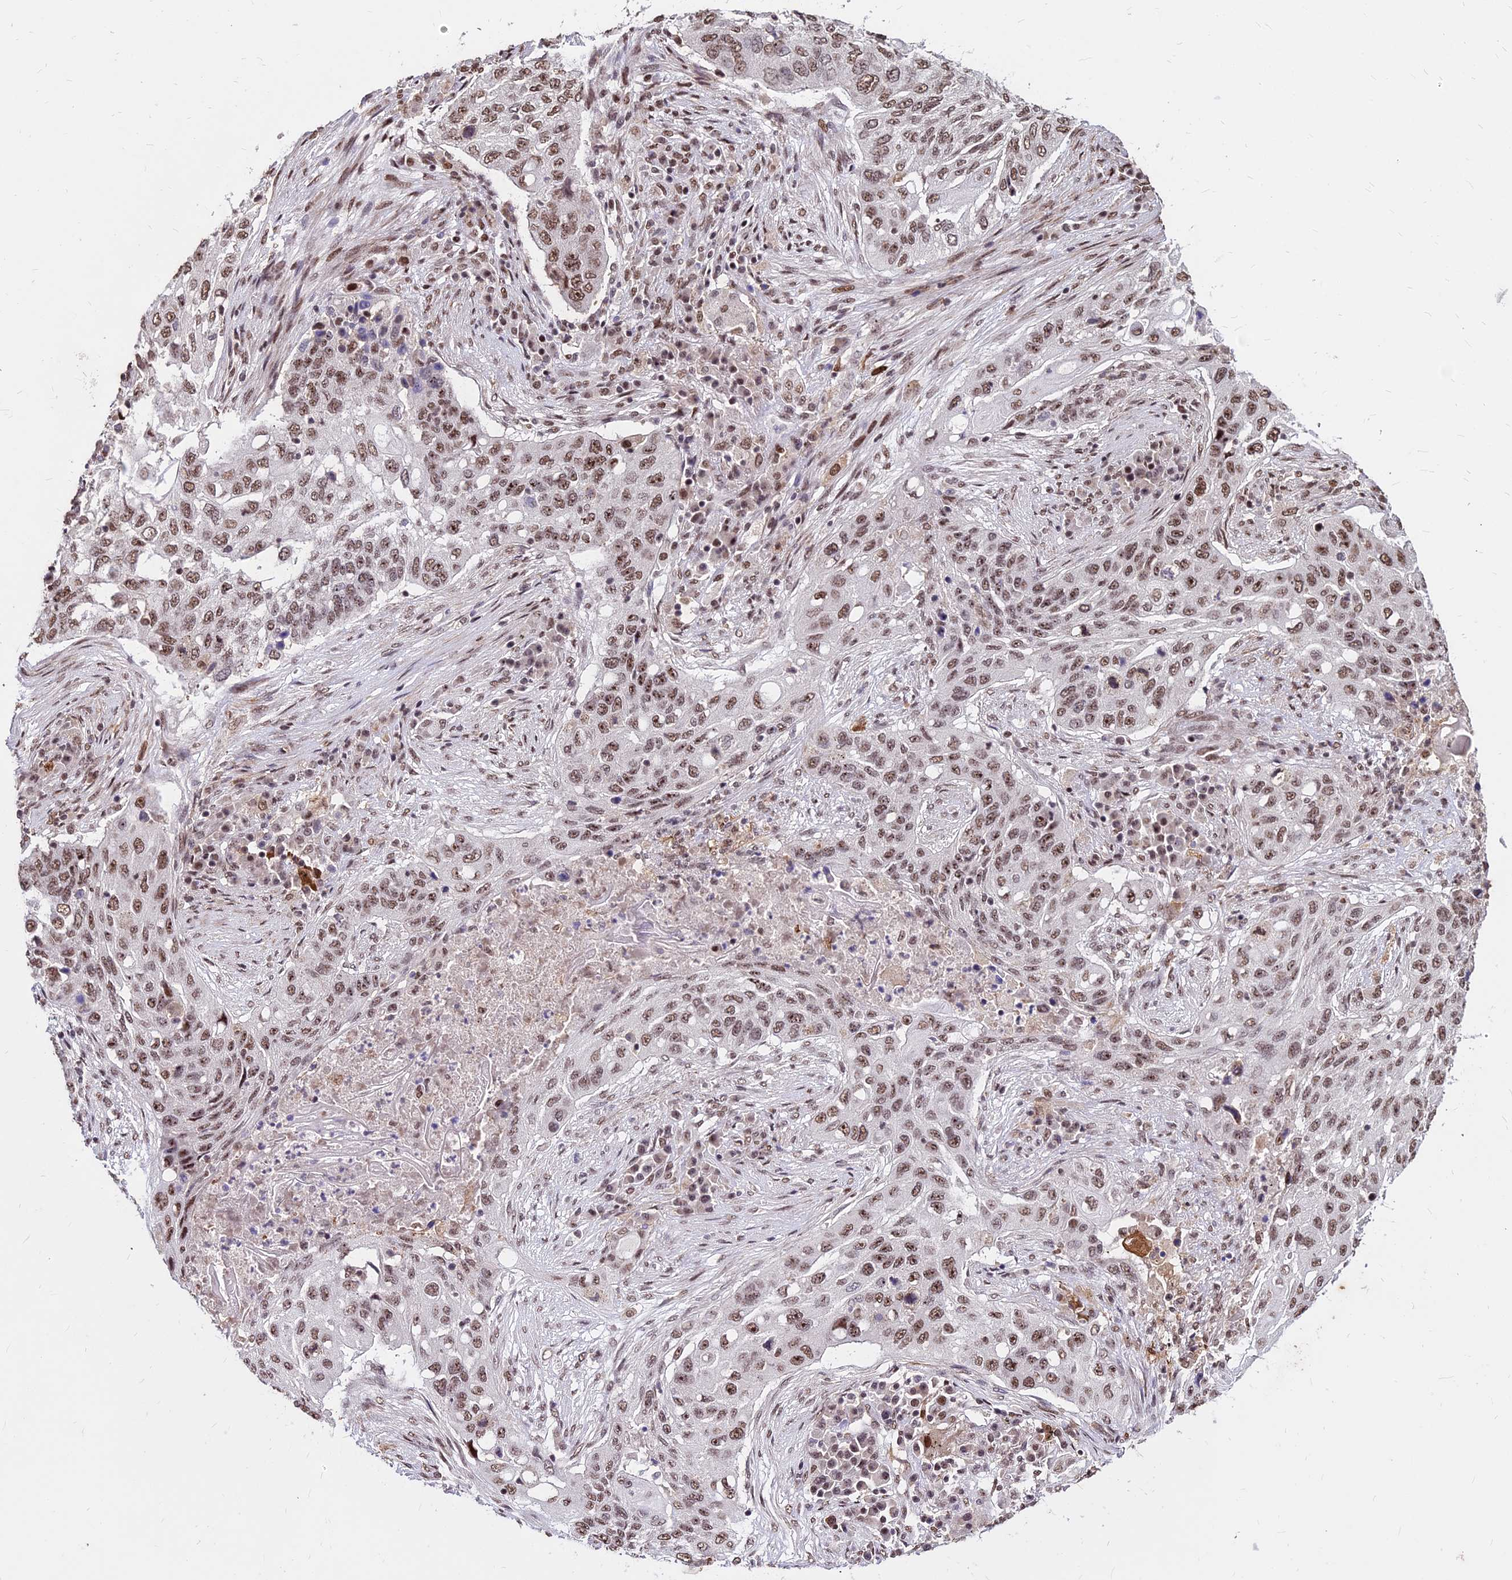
{"staining": {"intensity": "moderate", "quantity": ">75%", "location": "nuclear"}, "tissue": "lung cancer", "cell_type": "Tumor cells", "image_type": "cancer", "snomed": [{"axis": "morphology", "description": "Squamous cell carcinoma, NOS"}, {"axis": "topography", "description": "Lung"}], "caption": "Lung cancer (squamous cell carcinoma) stained with DAB (3,3'-diaminobenzidine) IHC reveals medium levels of moderate nuclear expression in about >75% of tumor cells.", "gene": "ZBED4", "patient": {"sex": "female", "age": 63}}